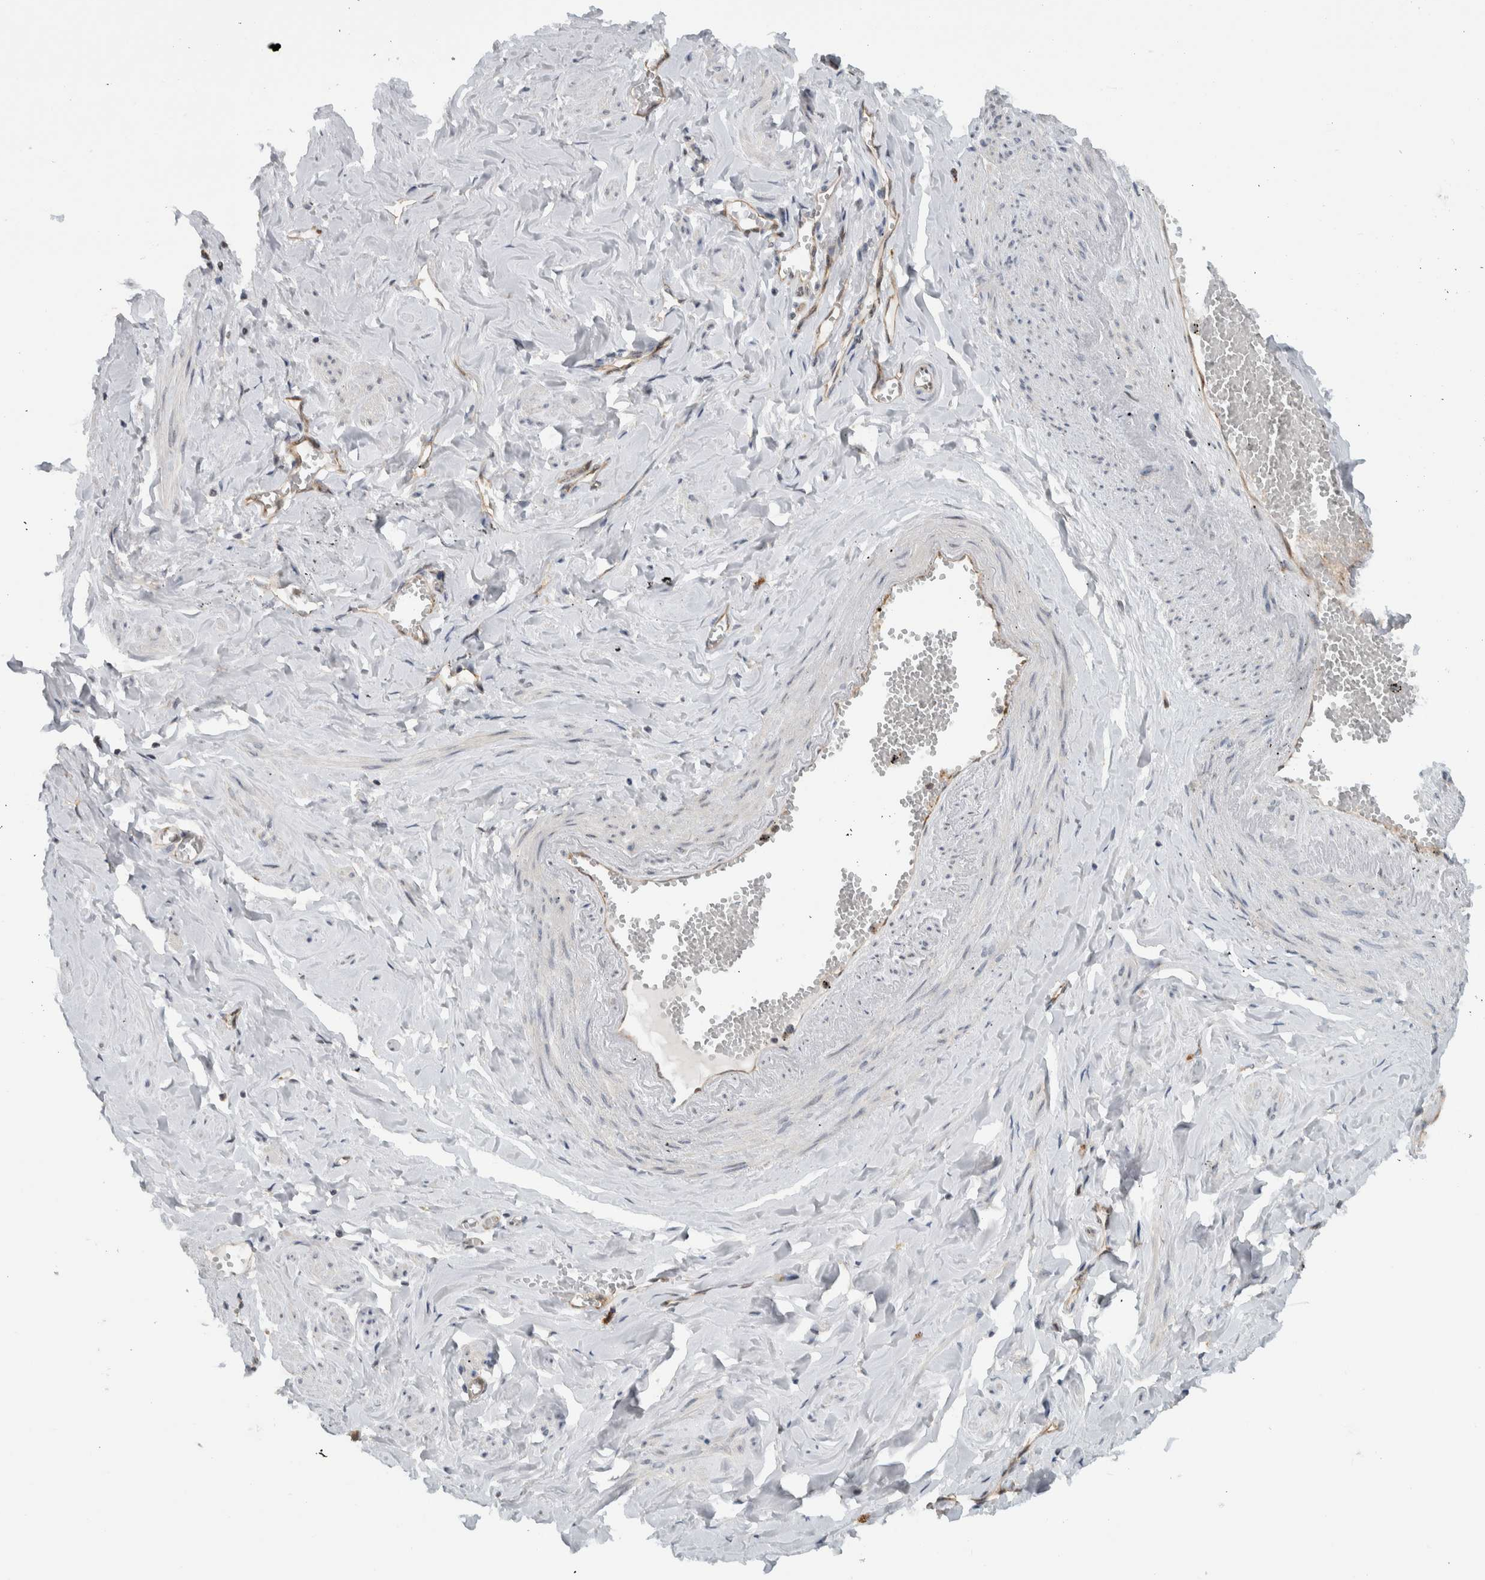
{"staining": {"intensity": "negative", "quantity": "none", "location": "none"}, "tissue": "adipose tissue", "cell_type": "Adipocytes", "image_type": "normal", "snomed": [{"axis": "morphology", "description": "Normal tissue, NOS"}, {"axis": "topography", "description": "Vascular tissue"}, {"axis": "topography", "description": "Fallopian tube"}, {"axis": "topography", "description": "Ovary"}], "caption": "Immunohistochemical staining of normal human adipose tissue demonstrates no significant positivity in adipocytes.", "gene": "CCDC43", "patient": {"sex": "female", "age": 67}}